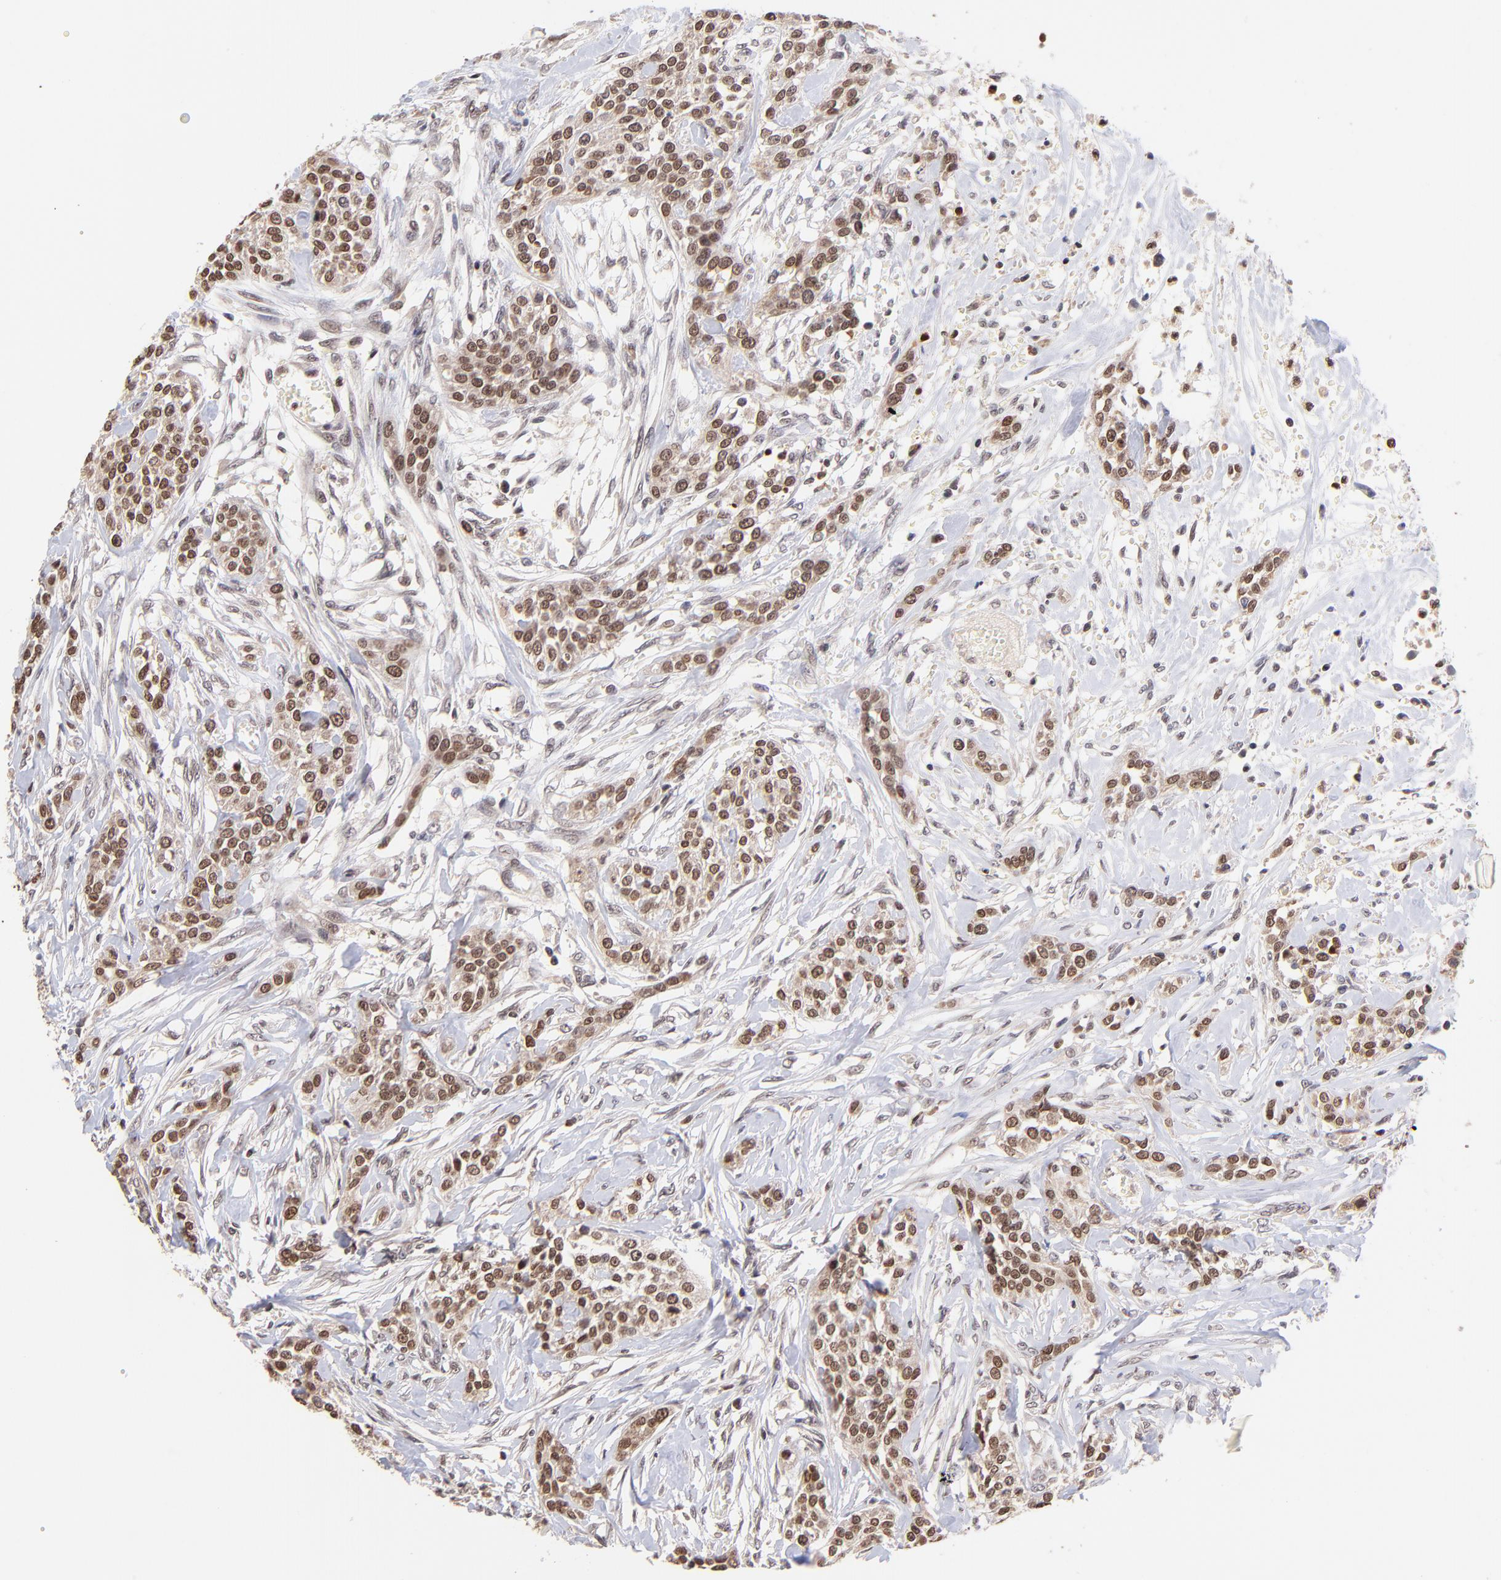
{"staining": {"intensity": "moderate", "quantity": ">75%", "location": "cytoplasmic/membranous,nuclear"}, "tissue": "urothelial cancer", "cell_type": "Tumor cells", "image_type": "cancer", "snomed": [{"axis": "morphology", "description": "Urothelial carcinoma, High grade"}, {"axis": "topography", "description": "Urinary bladder"}], "caption": "Immunohistochemical staining of human urothelial carcinoma (high-grade) demonstrates medium levels of moderate cytoplasmic/membranous and nuclear protein expression in about >75% of tumor cells.", "gene": "WDR25", "patient": {"sex": "male", "age": 56}}